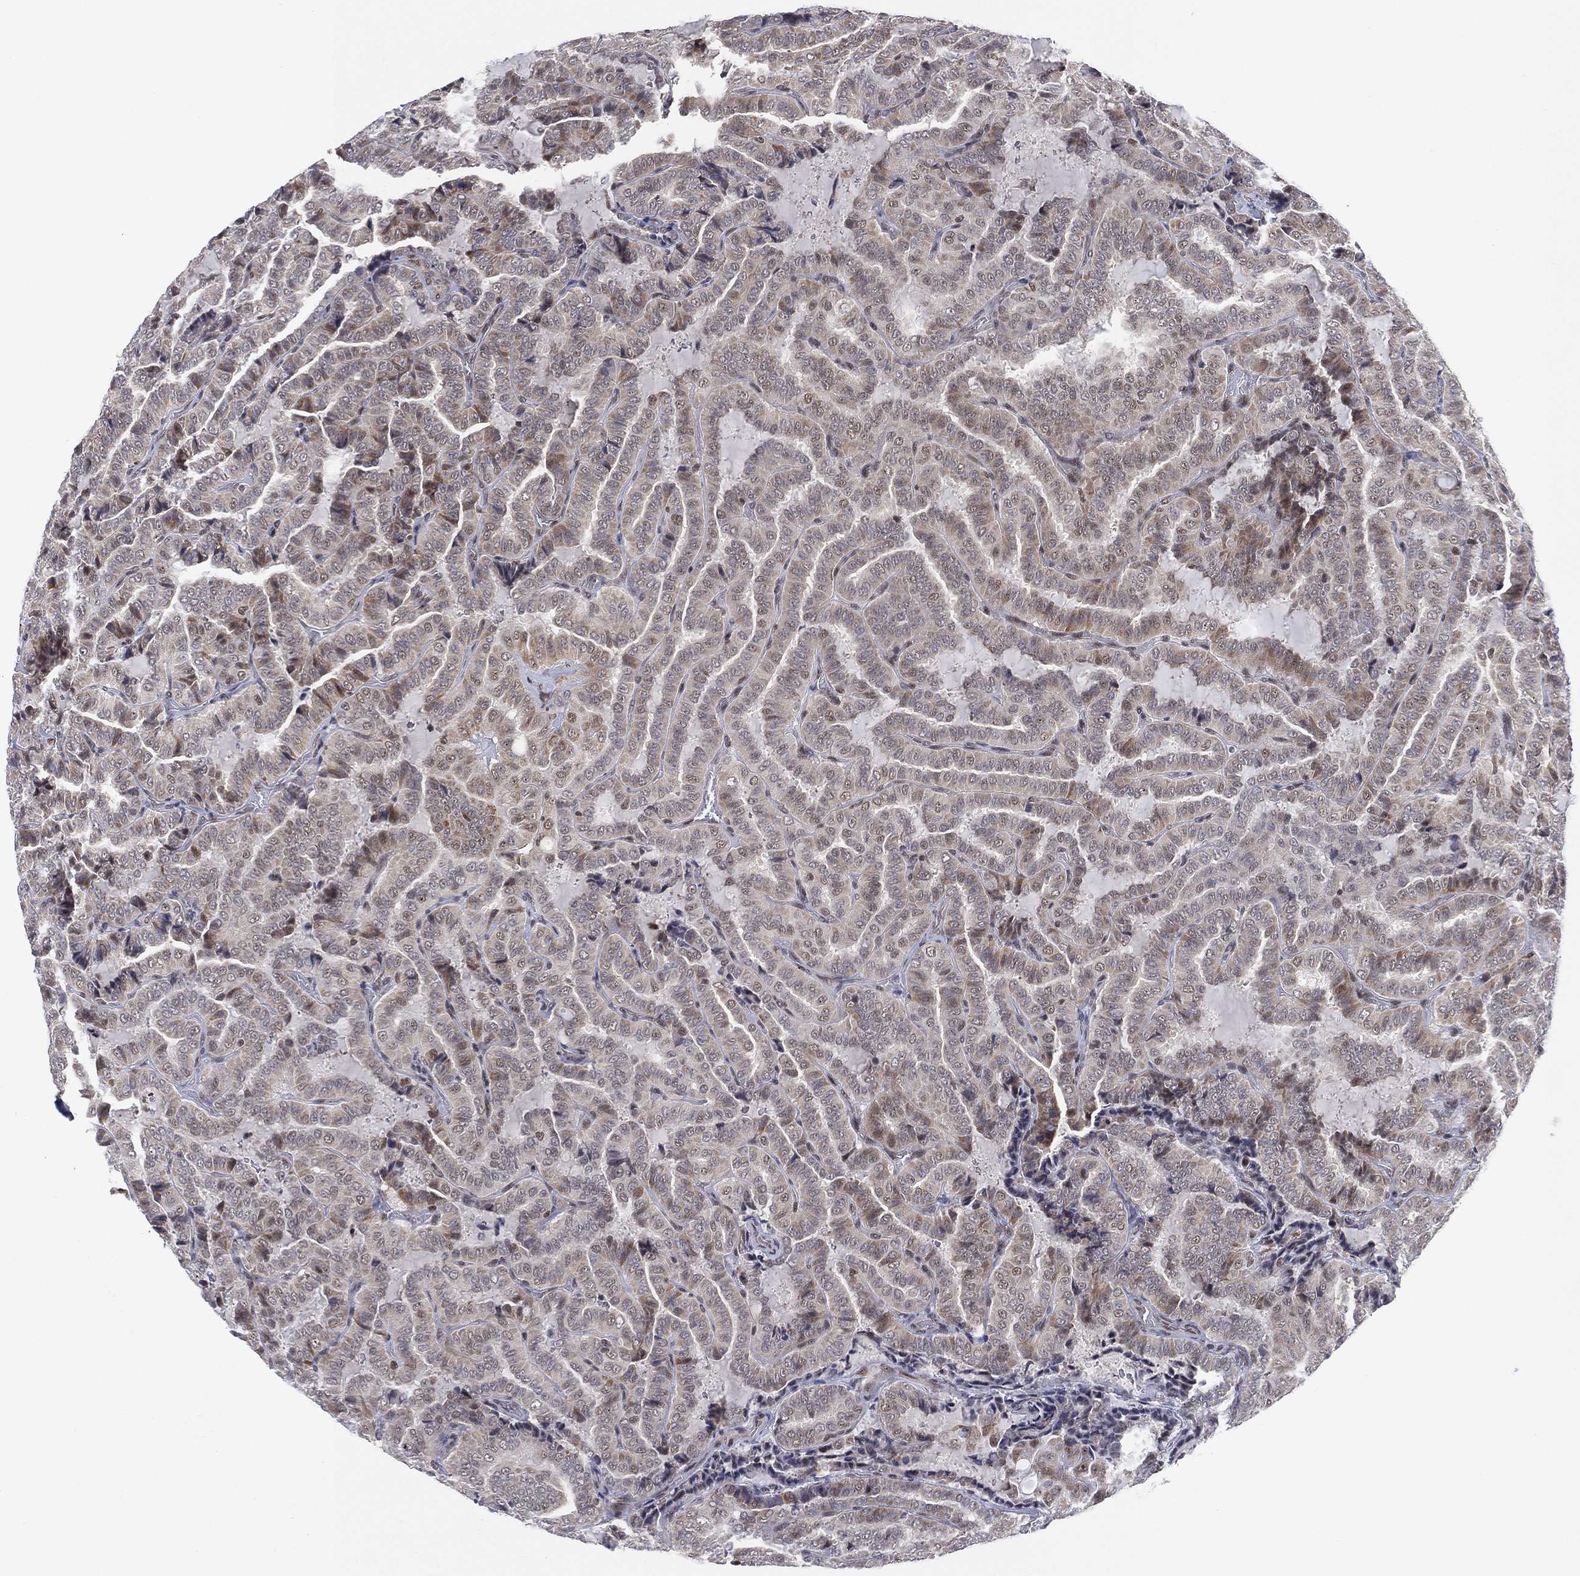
{"staining": {"intensity": "moderate", "quantity": "<25%", "location": "cytoplasmic/membranous"}, "tissue": "thyroid cancer", "cell_type": "Tumor cells", "image_type": "cancer", "snomed": [{"axis": "morphology", "description": "Papillary adenocarcinoma, NOS"}, {"axis": "topography", "description": "Thyroid gland"}], "caption": "IHC (DAB) staining of human thyroid papillary adenocarcinoma demonstrates moderate cytoplasmic/membranous protein positivity in about <25% of tumor cells.", "gene": "DGCR8", "patient": {"sex": "female", "age": 39}}